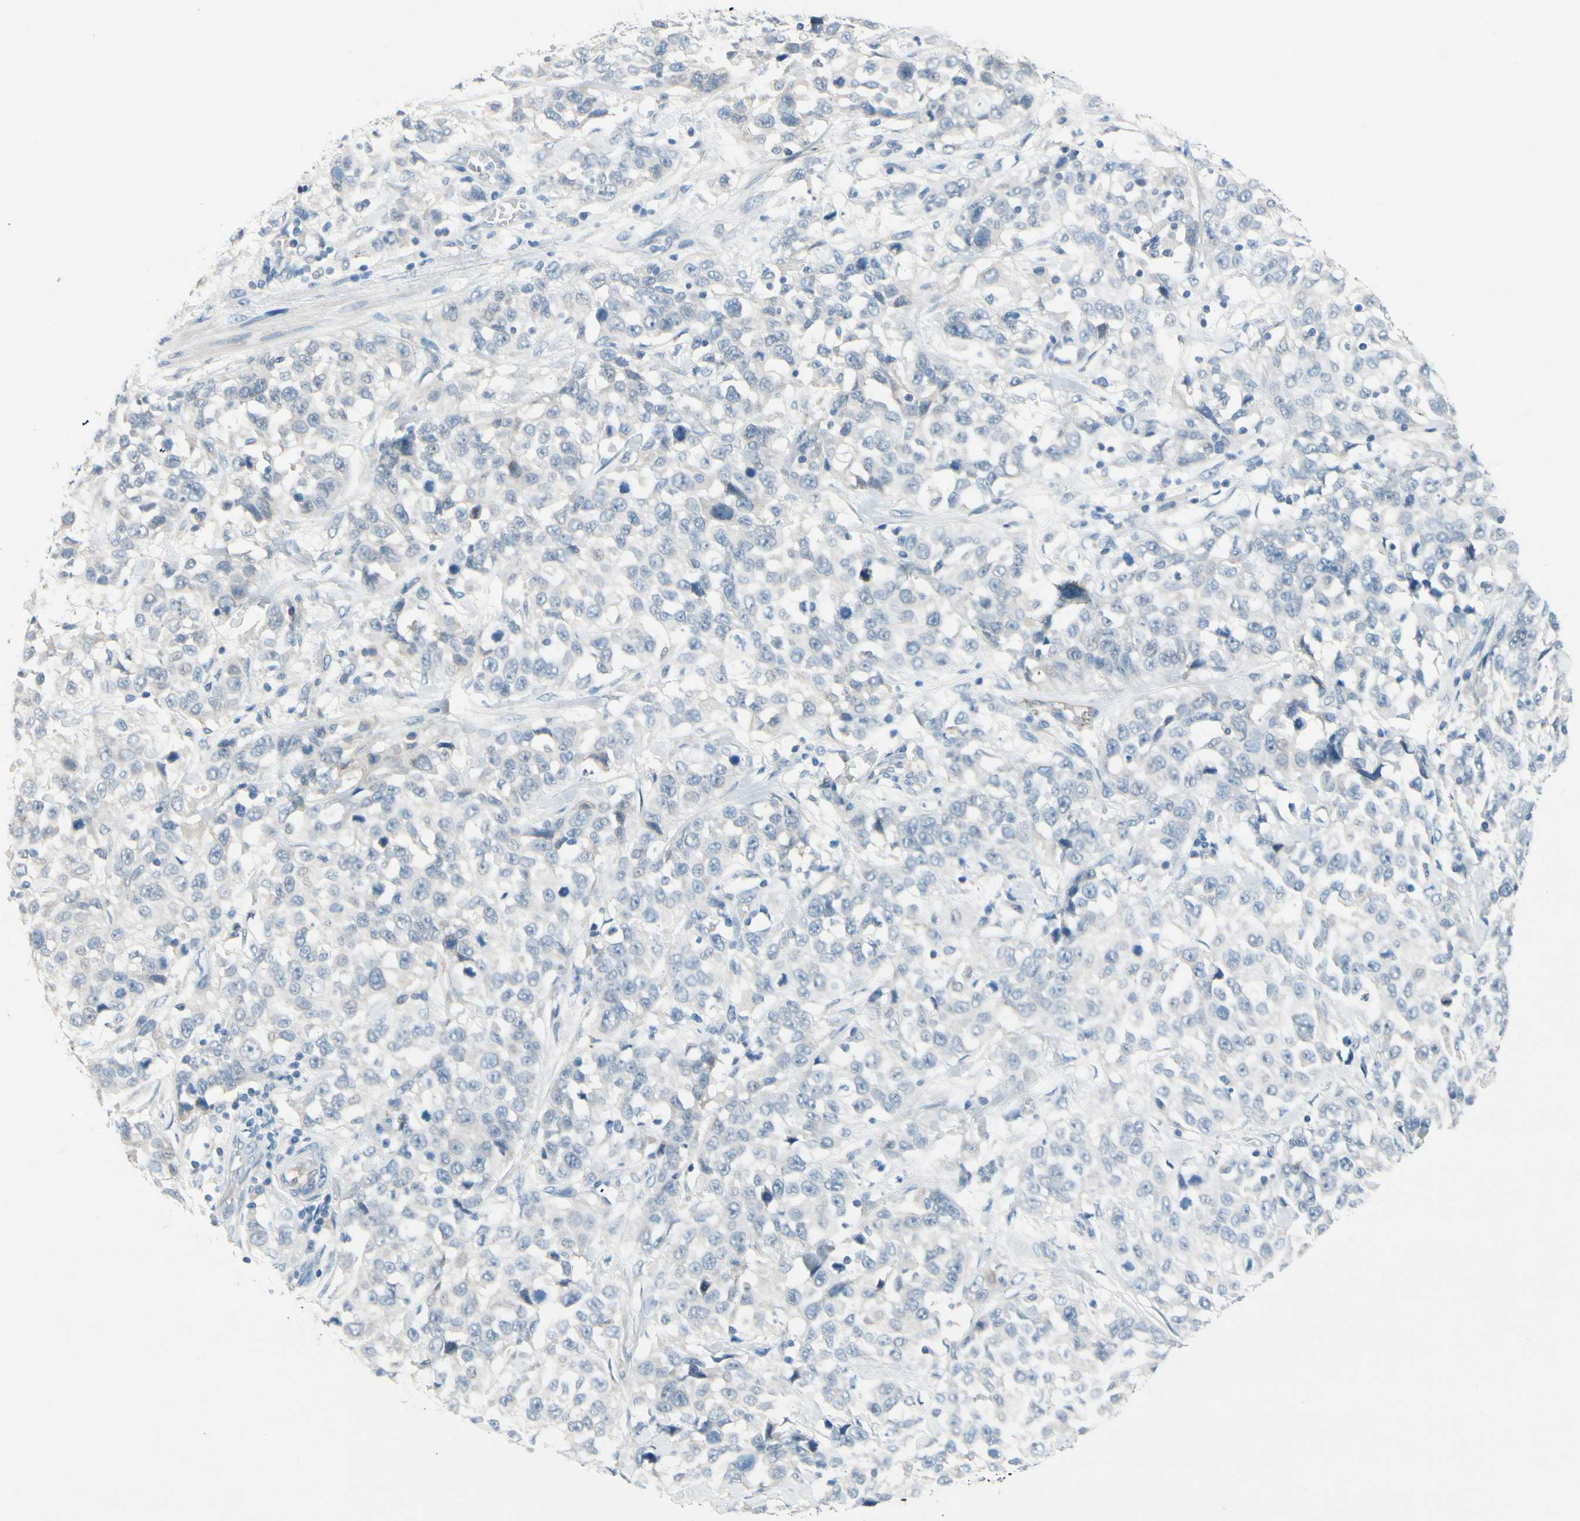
{"staining": {"intensity": "negative", "quantity": "none", "location": "none"}, "tissue": "stomach cancer", "cell_type": "Tumor cells", "image_type": "cancer", "snomed": [{"axis": "morphology", "description": "Normal tissue, NOS"}, {"axis": "morphology", "description": "Adenocarcinoma, NOS"}, {"axis": "topography", "description": "Stomach"}], "caption": "Tumor cells show no significant protein staining in stomach adenocarcinoma.", "gene": "CNDP1", "patient": {"sex": "male", "age": 48}}